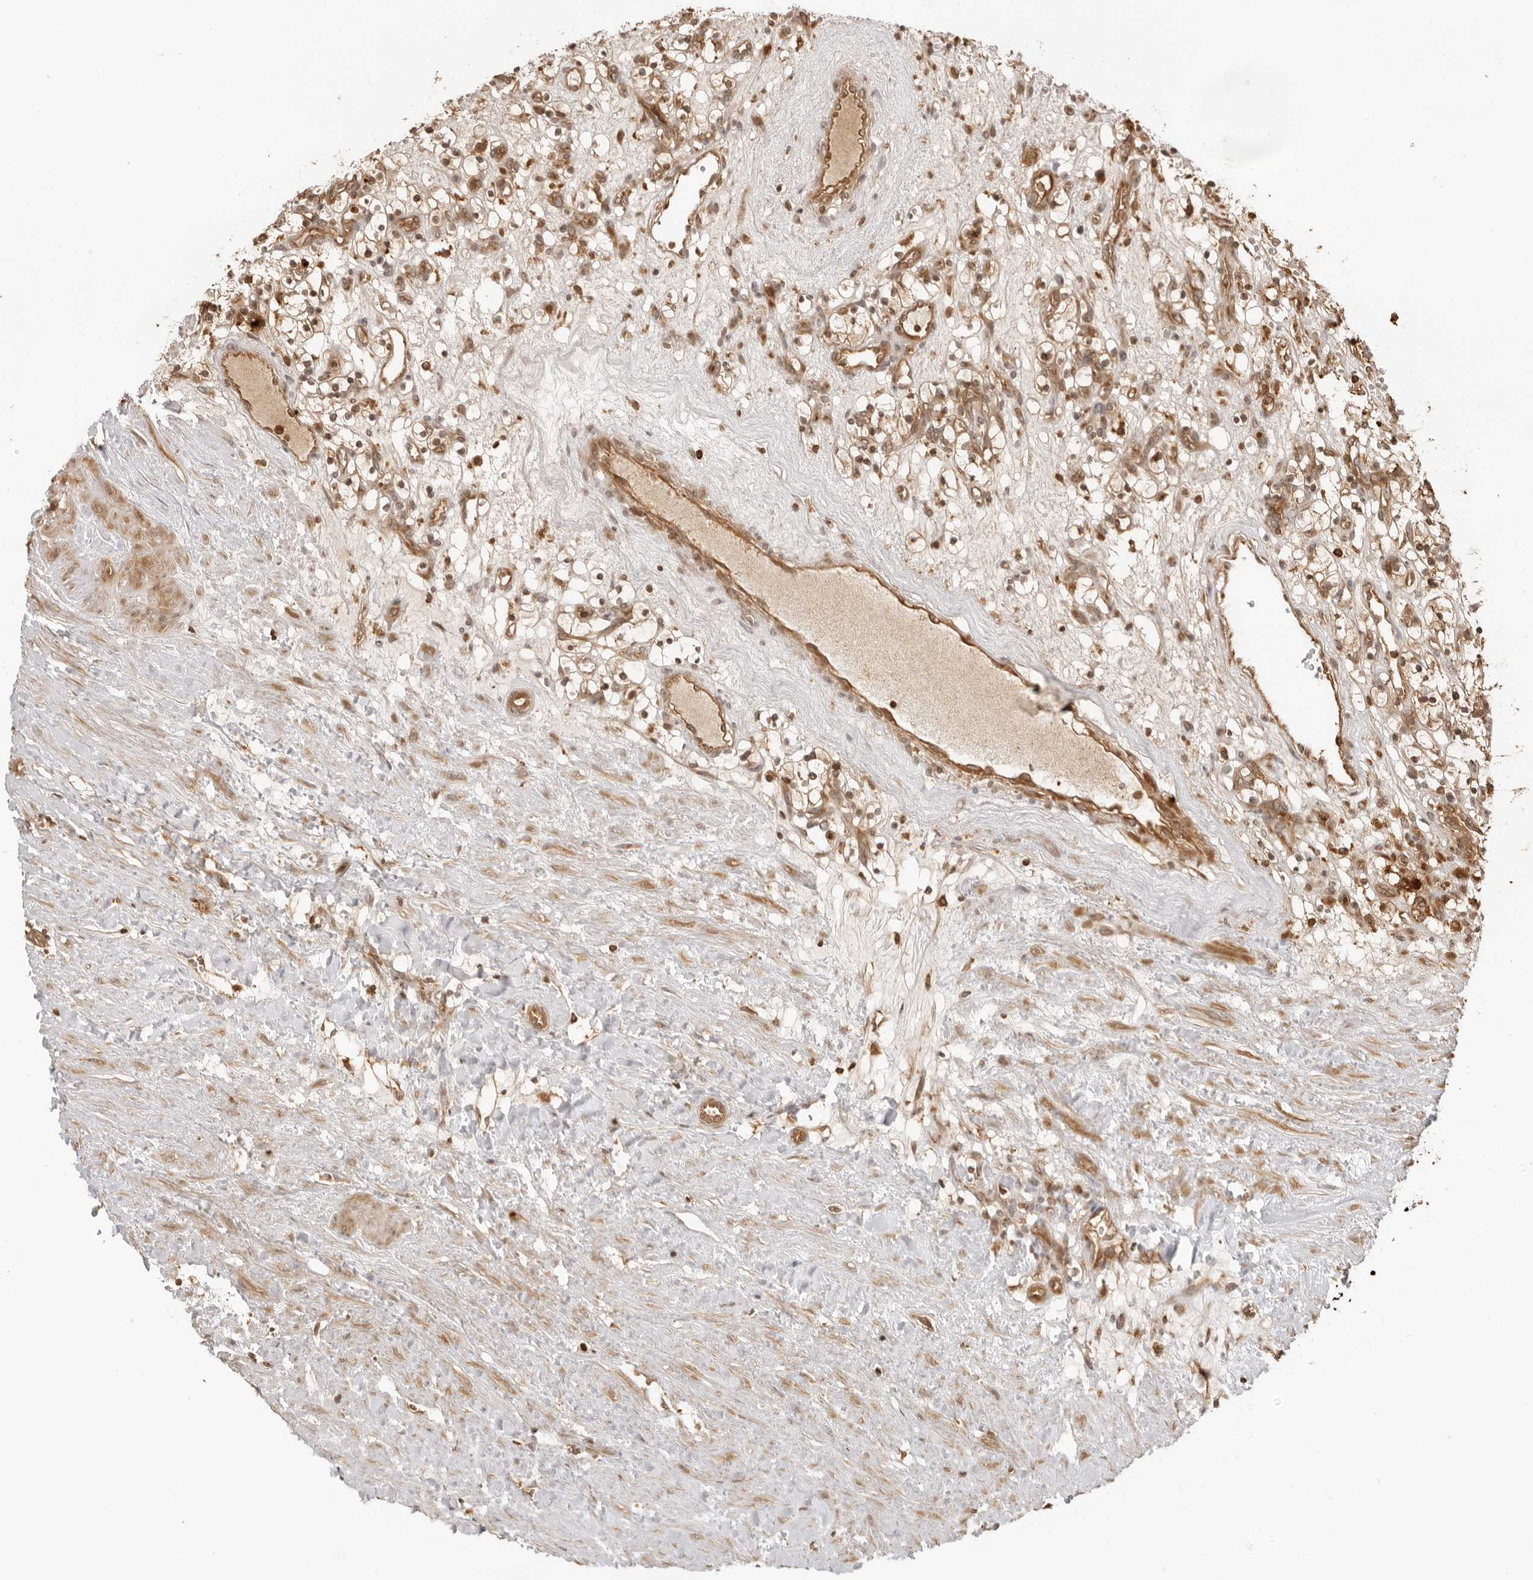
{"staining": {"intensity": "moderate", "quantity": ">75%", "location": "cytoplasmic/membranous,nuclear"}, "tissue": "renal cancer", "cell_type": "Tumor cells", "image_type": "cancer", "snomed": [{"axis": "morphology", "description": "Adenocarcinoma, NOS"}, {"axis": "topography", "description": "Kidney"}], "caption": "Renal cancer (adenocarcinoma) stained with immunohistochemistry exhibits moderate cytoplasmic/membranous and nuclear staining in about >75% of tumor cells.", "gene": "IKBKE", "patient": {"sex": "female", "age": 57}}